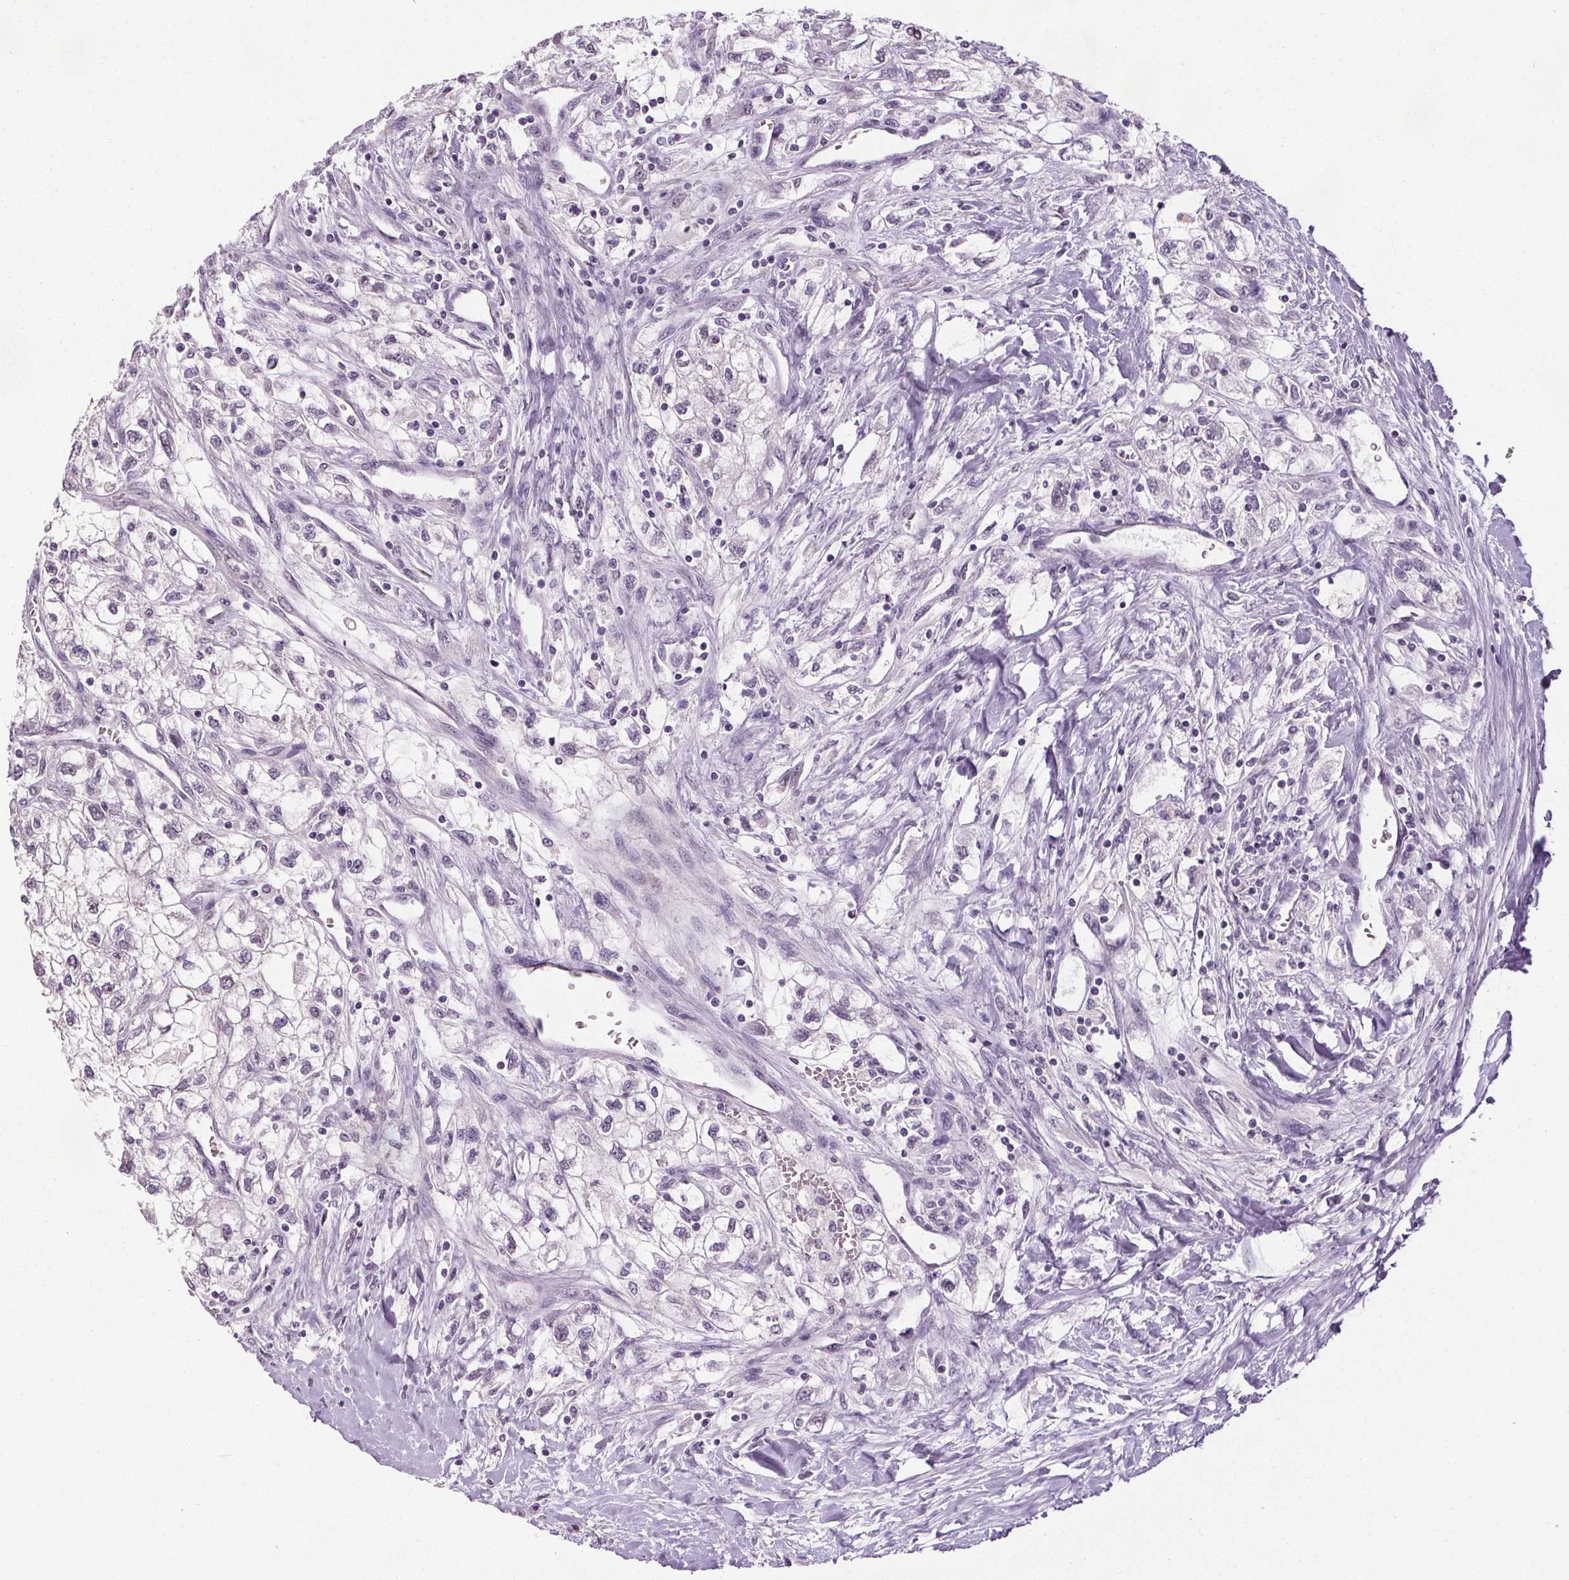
{"staining": {"intensity": "negative", "quantity": "none", "location": "none"}, "tissue": "renal cancer", "cell_type": "Tumor cells", "image_type": "cancer", "snomed": [{"axis": "morphology", "description": "Adenocarcinoma, NOS"}, {"axis": "topography", "description": "Kidney"}], "caption": "Immunohistochemical staining of human adenocarcinoma (renal) displays no significant staining in tumor cells.", "gene": "SLC2A9", "patient": {"sex": "male", "age": 59}}